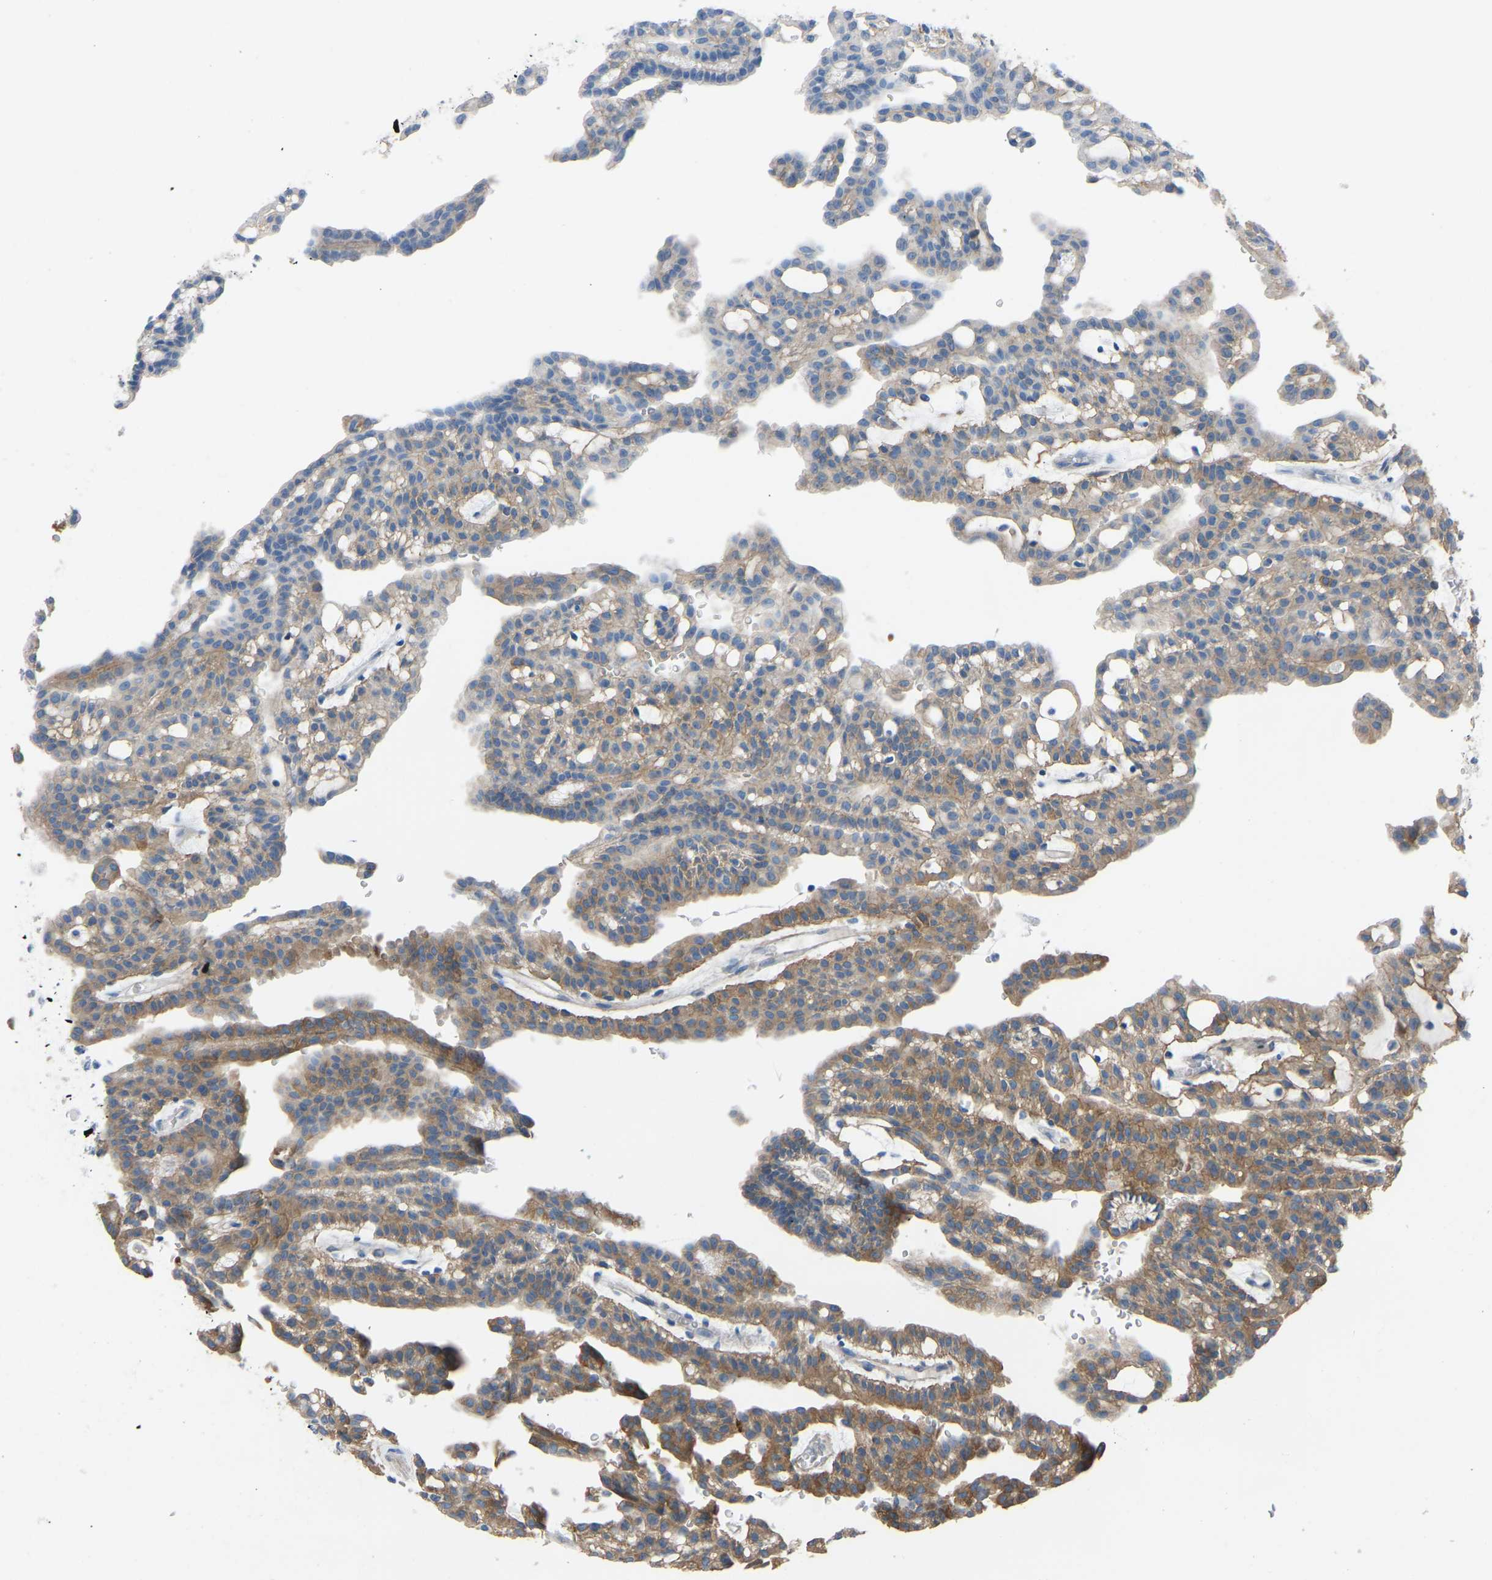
{"staining": {"intensity": "moderate", "quantity": "25%-75%", "location": "cytoplasmic/membranous"}, "tissue": "renal cancer", "cell_type": "Tumor cells", "image_type": "cancer", "snomed": [{"axis": "morphology", "description": "Adenocarcinoma, NOS"}, {"axis": "topography", "description": "Kidney"}], "caption": "Immunohistochemistry (IHC) (DAB (3,3'-diaminobenzidine)) staining of renal cancer displays moderate cytoplasmic/membranous protein staining in approximately 25%-75% of tumor cells. Using DAB (brown) and hematoxylin (blue) stains, captured at high magnification using brightfield microscopy.", "gene": "MYH10", "patient": {"sex": "male", "age": 63}}